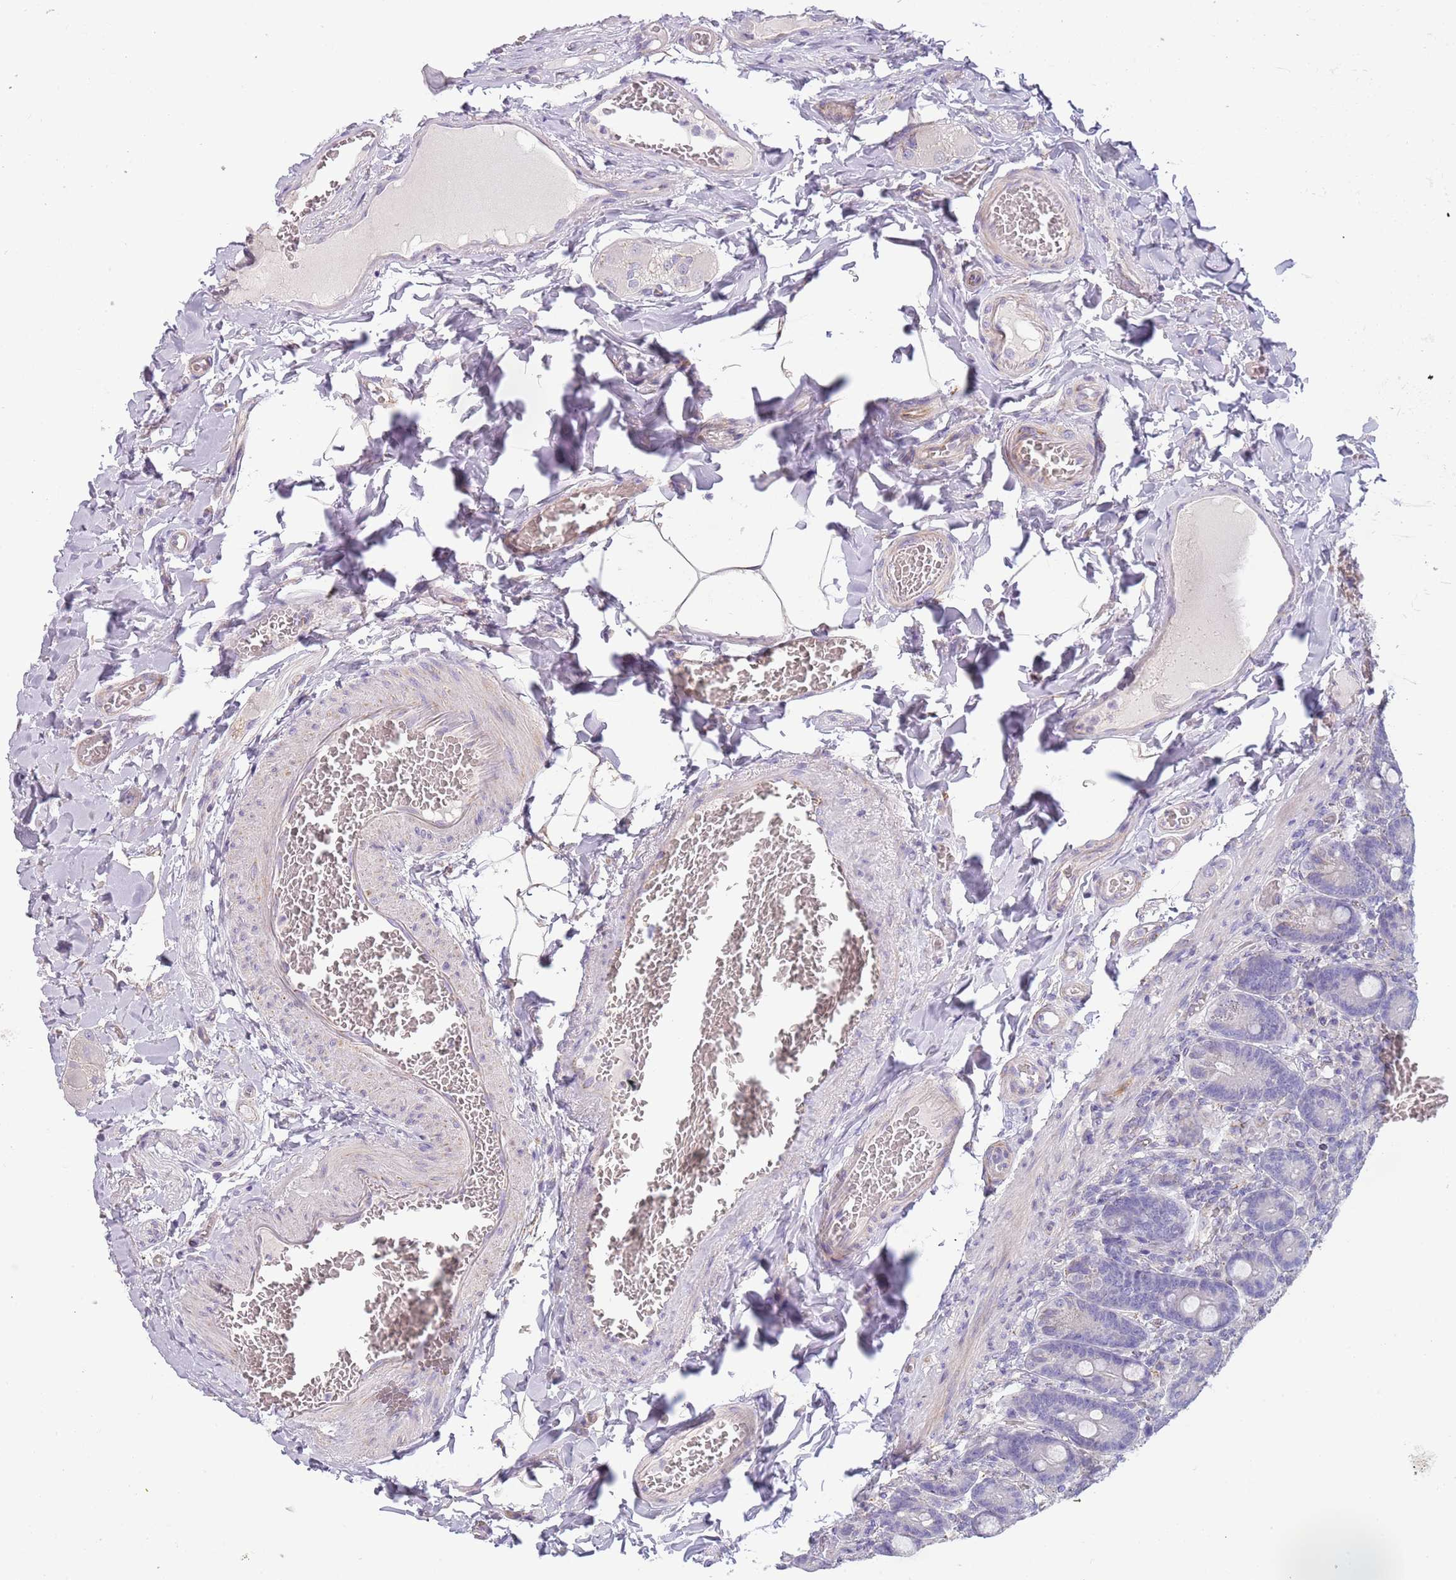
{"staining": {"intensity": "negative", "quantity": "none", "location": "none"}, "tissue": "duodenum", "cell_type": "Glandular cells", "image_type": "normal", "snomed": [{"axis": "morphology", "description": "Normal tissue, NOS"}, {"axis": "topography", "description": "Duodenum"}], "caption": "DAB immunohistochemical staining of normal duodenum shows no significant expression in glandular cells.", "gene": "RNF222", "patient": {"sex": "female", "age": 62}}